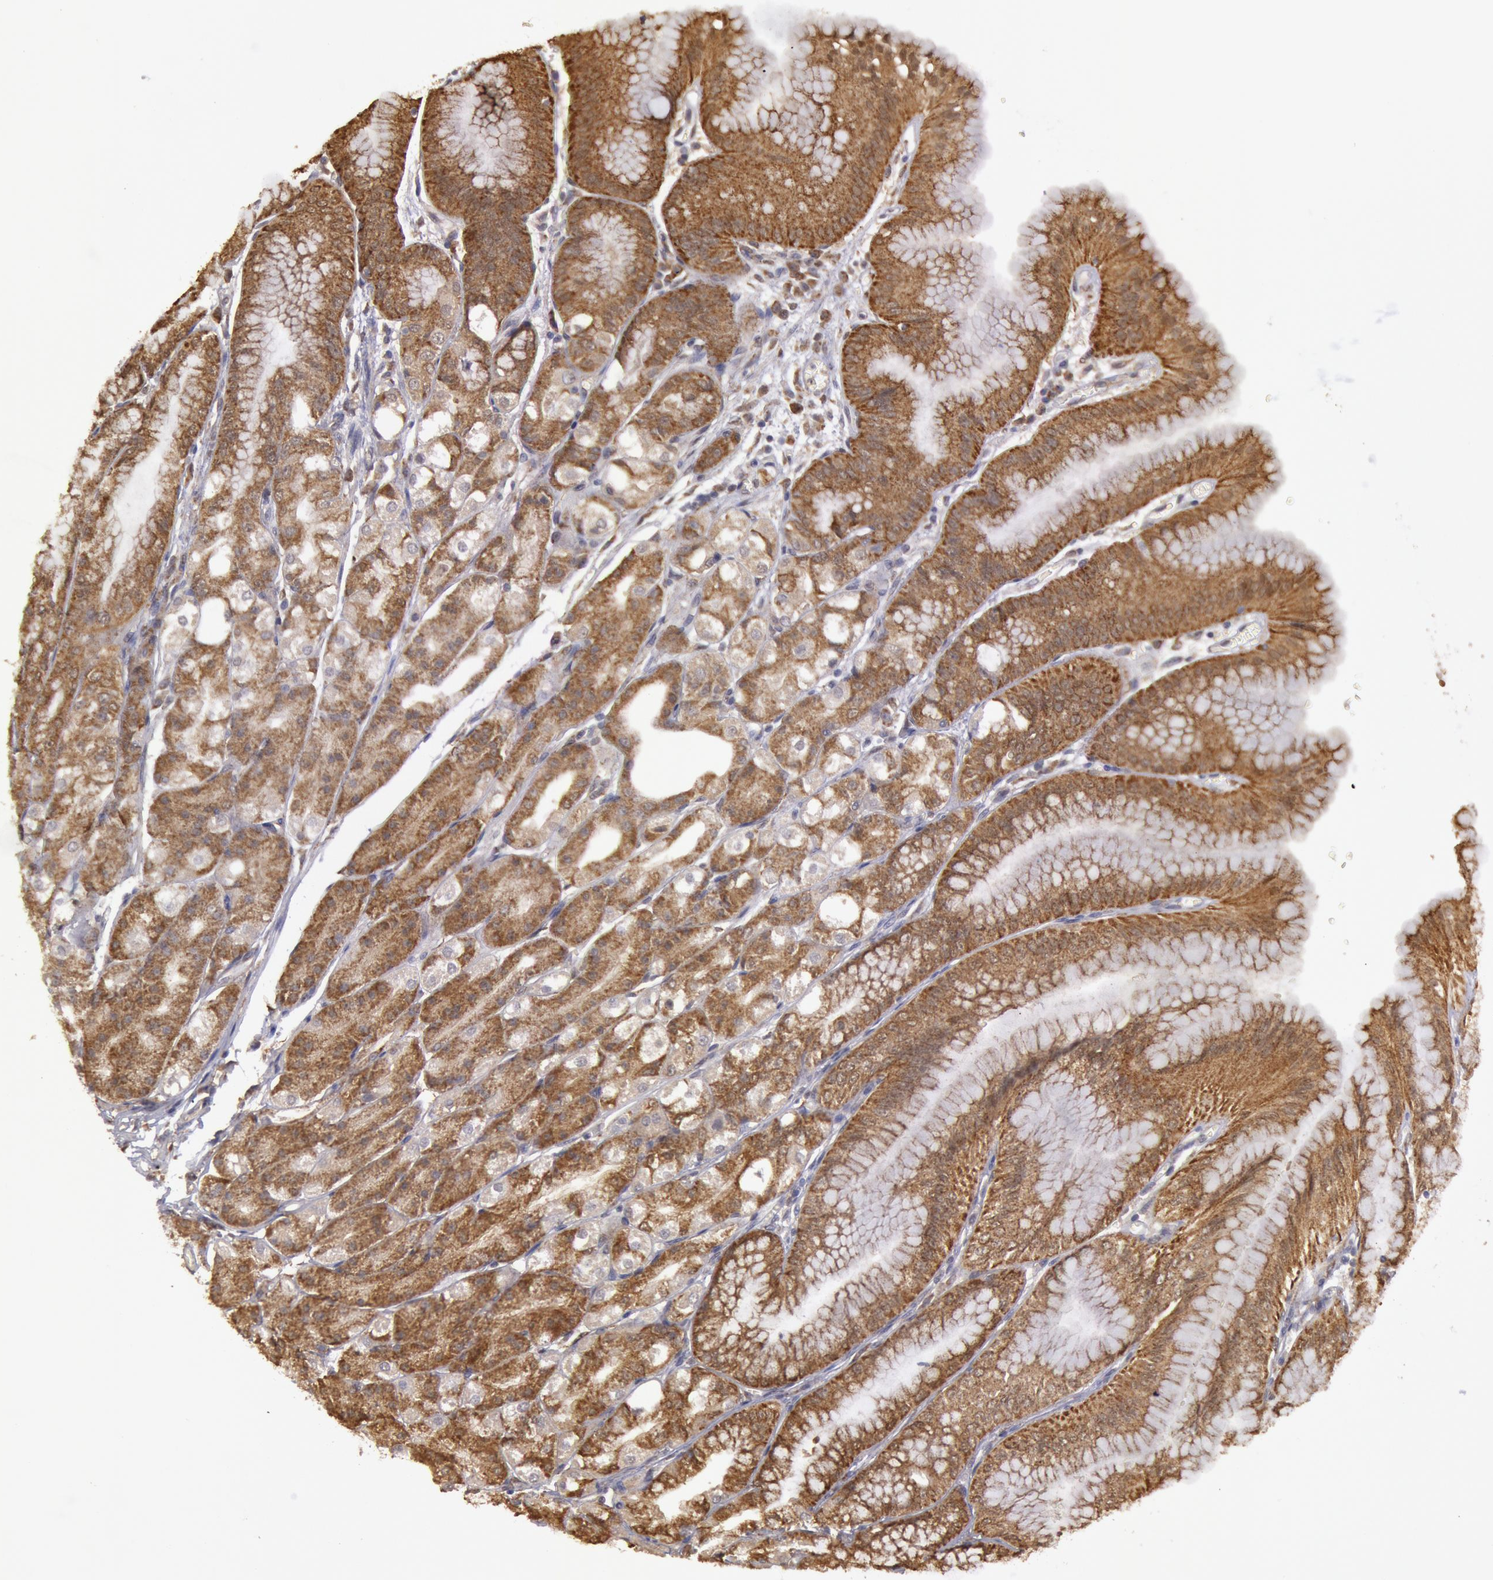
{"staining": {"intensity": "moderate", "quantity": ">75%", "location": "cytoplasmic/membranous"}, "tissue": "stomach", "cell_type": "Glandular cells", "image_type": "normal", "snomed": [{"axis": "morphology", "description": "Normal tissue, NOS"}, {"axis": "topography", "description": "Stomach, lower"}], "caption": "Immunohistochemistry photomicrograph of benign stomach: human stomach stained using immunohistochemistry (IHC) shows medium levels of moderate protein expression localized specifically in the cytoplasmic/membranous of glandular cells, appearing as a cytoplasmic/membranous brown color.", "gene": "MPST", "patient": {"sex": "male", "age": 71}}